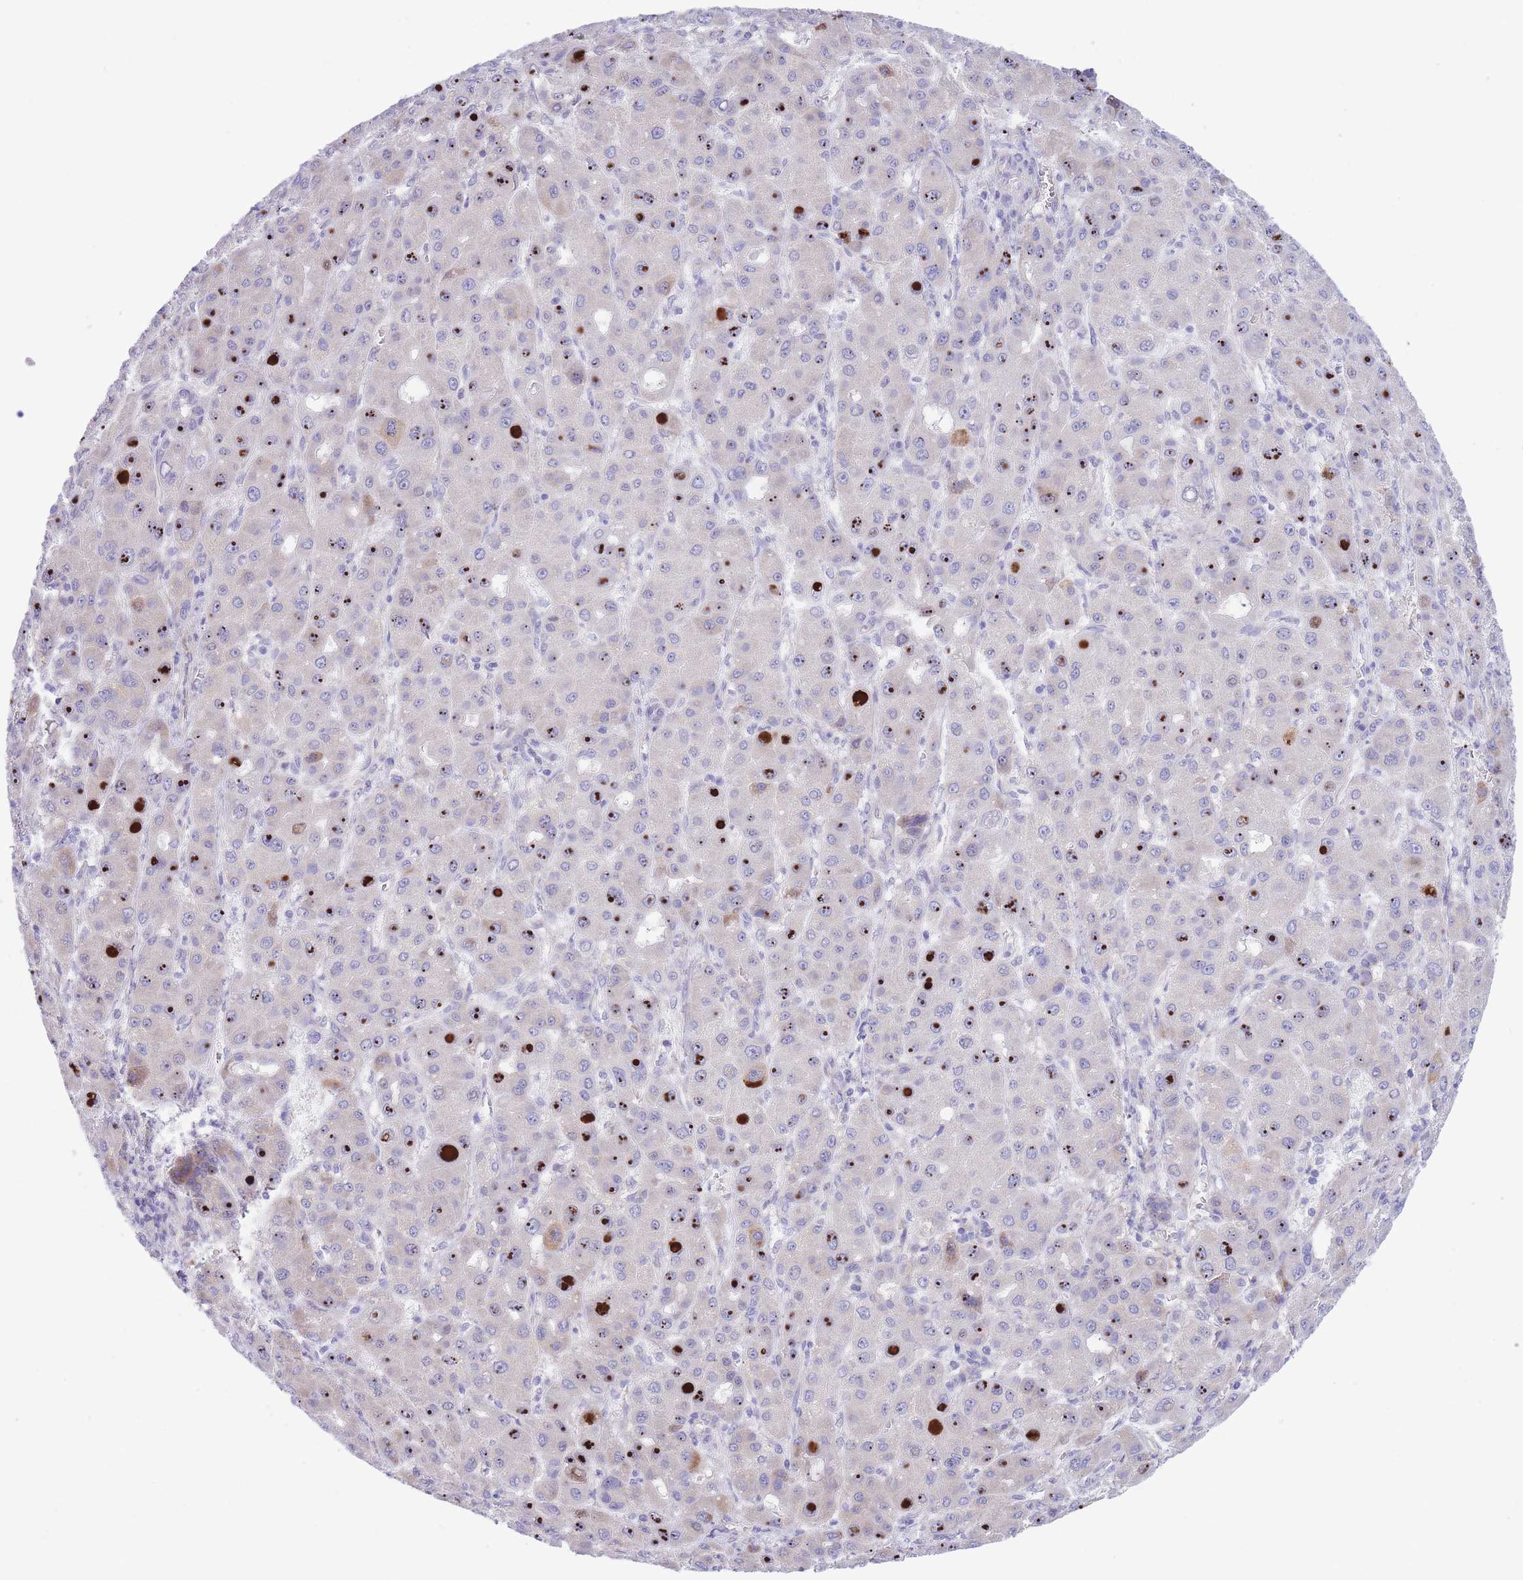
{"staining": {"intensity": "strong", "quantity": "<25%", "location": "nuclear"}, "tissue": "liver cancer", "cell_type": "Tumor cells", "image_type": "cancer", "snomed": [{"axis": "morphology", "description": "Carcinoma, Hepatocellular, NOS"}, {"axis": "topography", "description": "Liver"}], "caption": "A brown stain highlights strong nuclear staining of a protein in hepatocellular carcinoma (liver) tumor cells.", "gene": "DET1", "patient": {"sex": "male", "age": 55}}